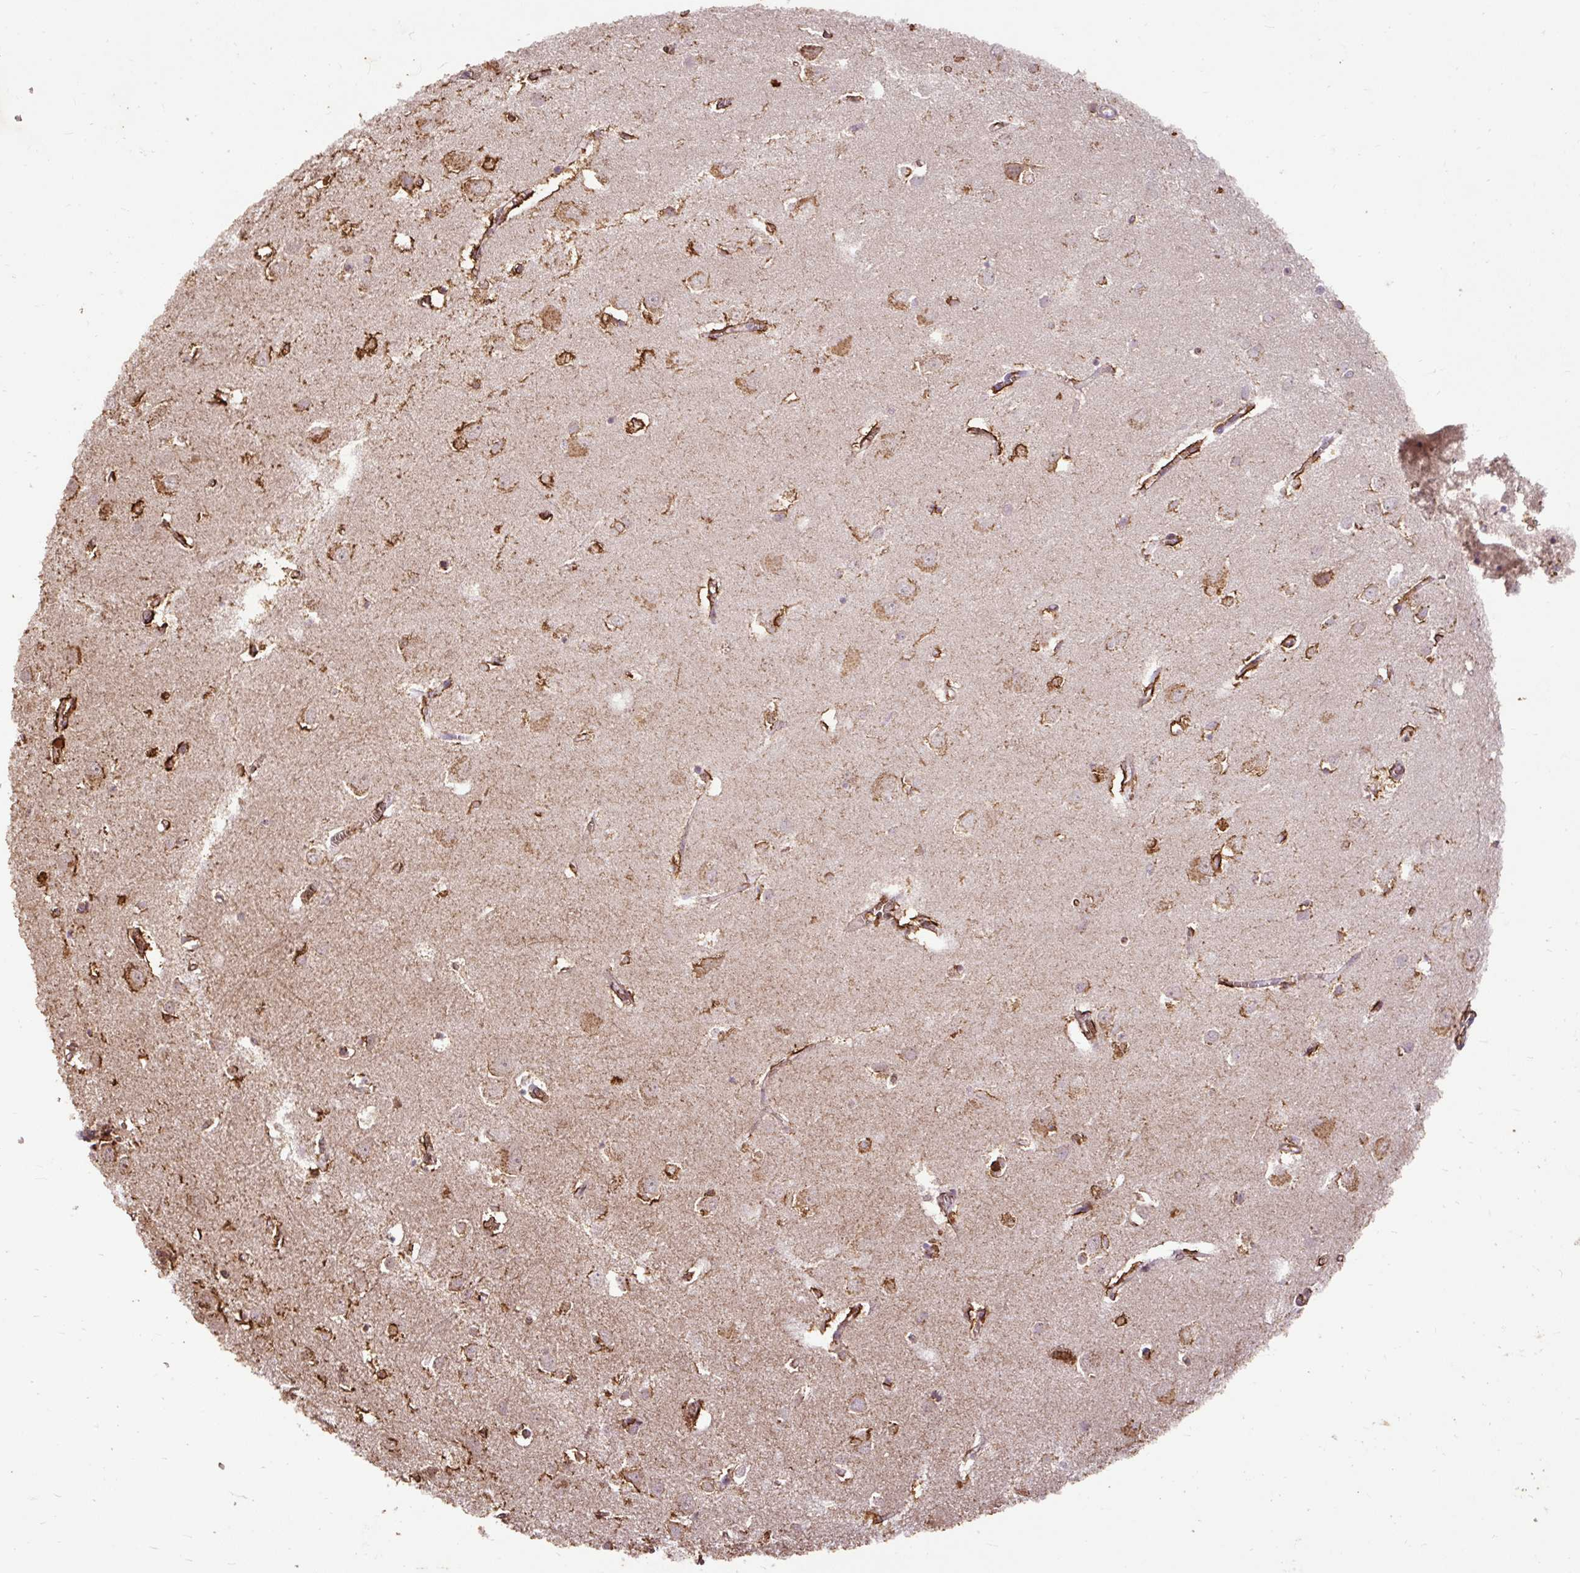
{"staining": {"intensity": "moderate", "quantity": "<25%", "location": "cytoplasmic/membranous"}, "tissue": "cerebral cortex", "cell_type": "Endothelial cells", "image_type": "normal", "snomed": [{"axis": "morphology", "description": "Normal tissue, NOS"}, {"axis": "topography", "description": "Cerebral cortex"}], "caption": "Endothelial cells show low levels of moderate cytoplasmic/membranous expression in about <25% of cells in normal human cerebral cortex.", "gene": "LRTM2", "patient": {"sex": "male", "age": 70}}